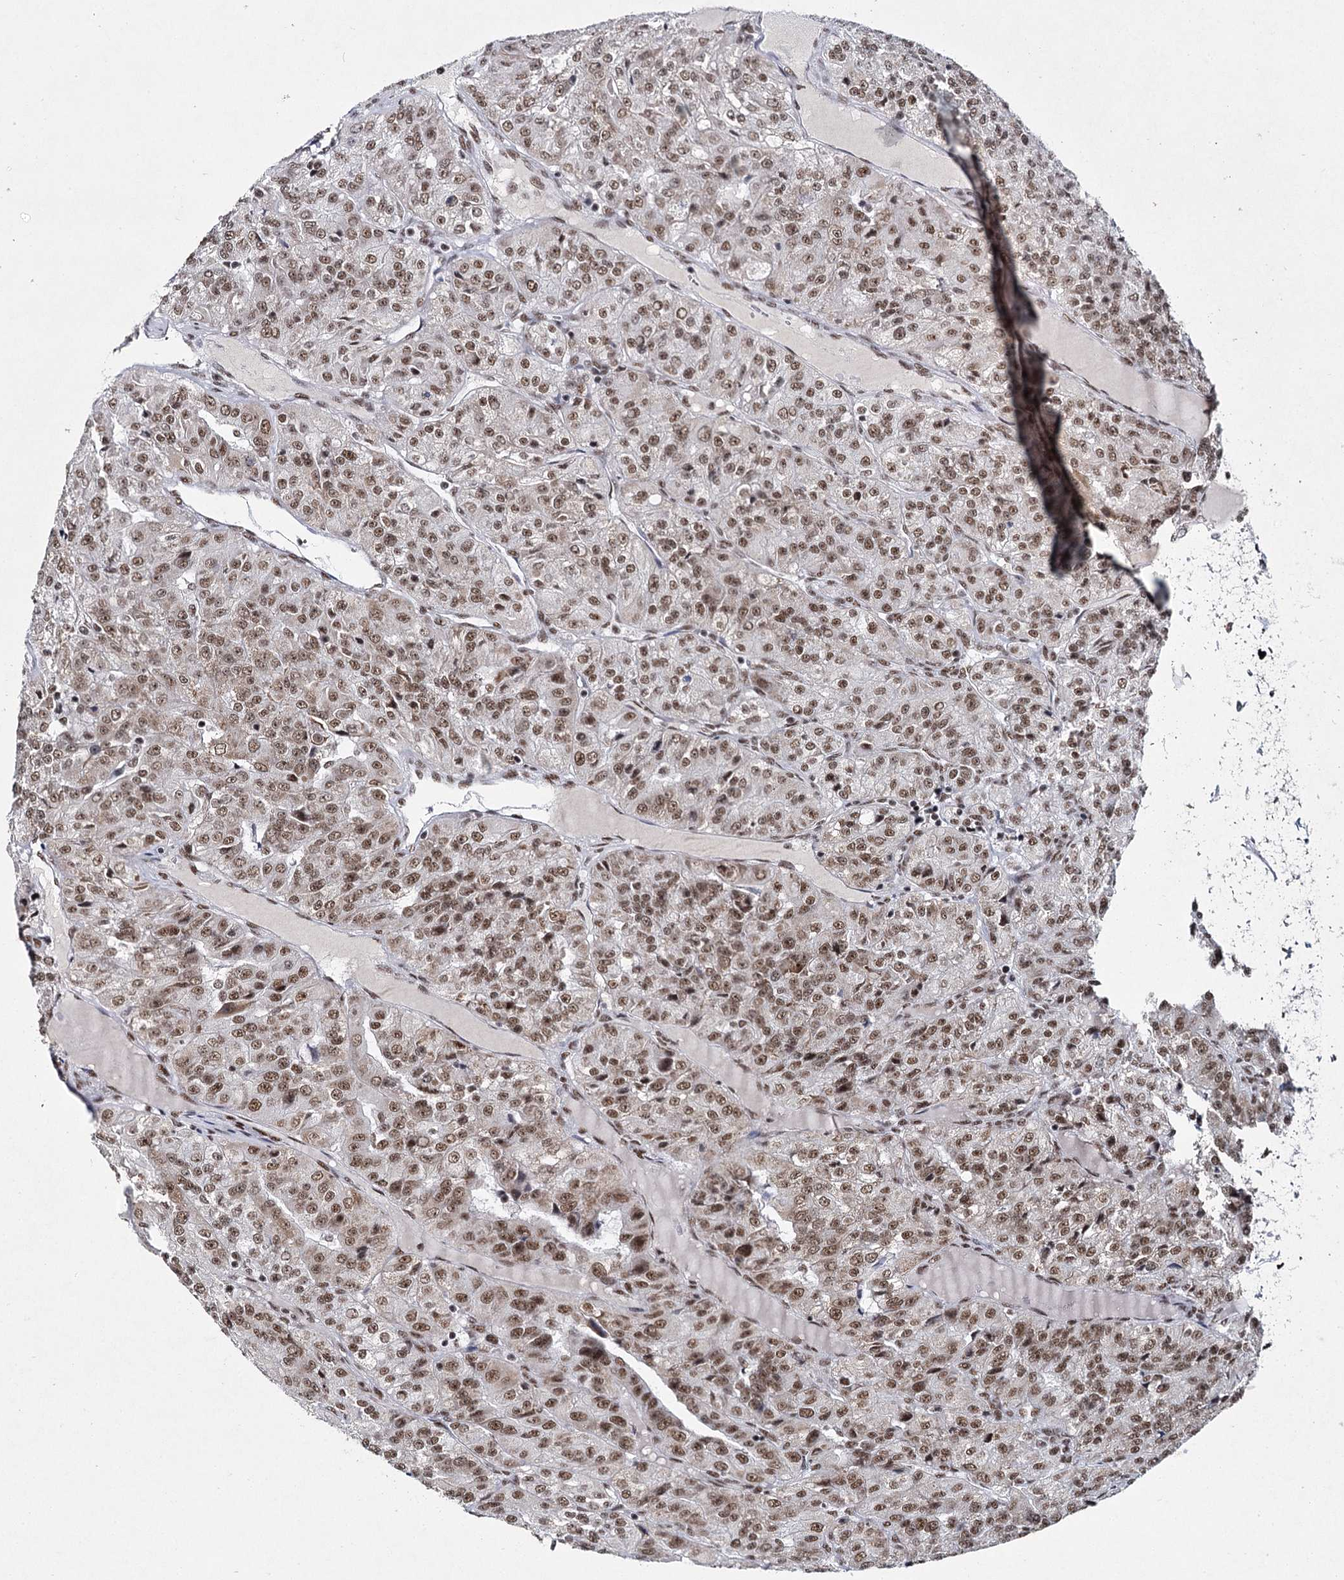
{"staining": {"intensity": "moderate", "quantity": ">75%", "location": "nuclear"}, "tissue": "renal cancer", "cell_type": "Tumor cells", "image_type": "cancer", "snomed": [{"axis": "morphology", "description": "Adenocarcinoma, NOS"}, {"axis": "topography", "description": "Kidney"}], "caption": "Immunohistochemical staining of renal cancer shows medium levels of moderate nuclear protein positivity in about >75% of tumor cells.", "gene": "SCAF8", "patient": {"sex": "female", "age": 63}}